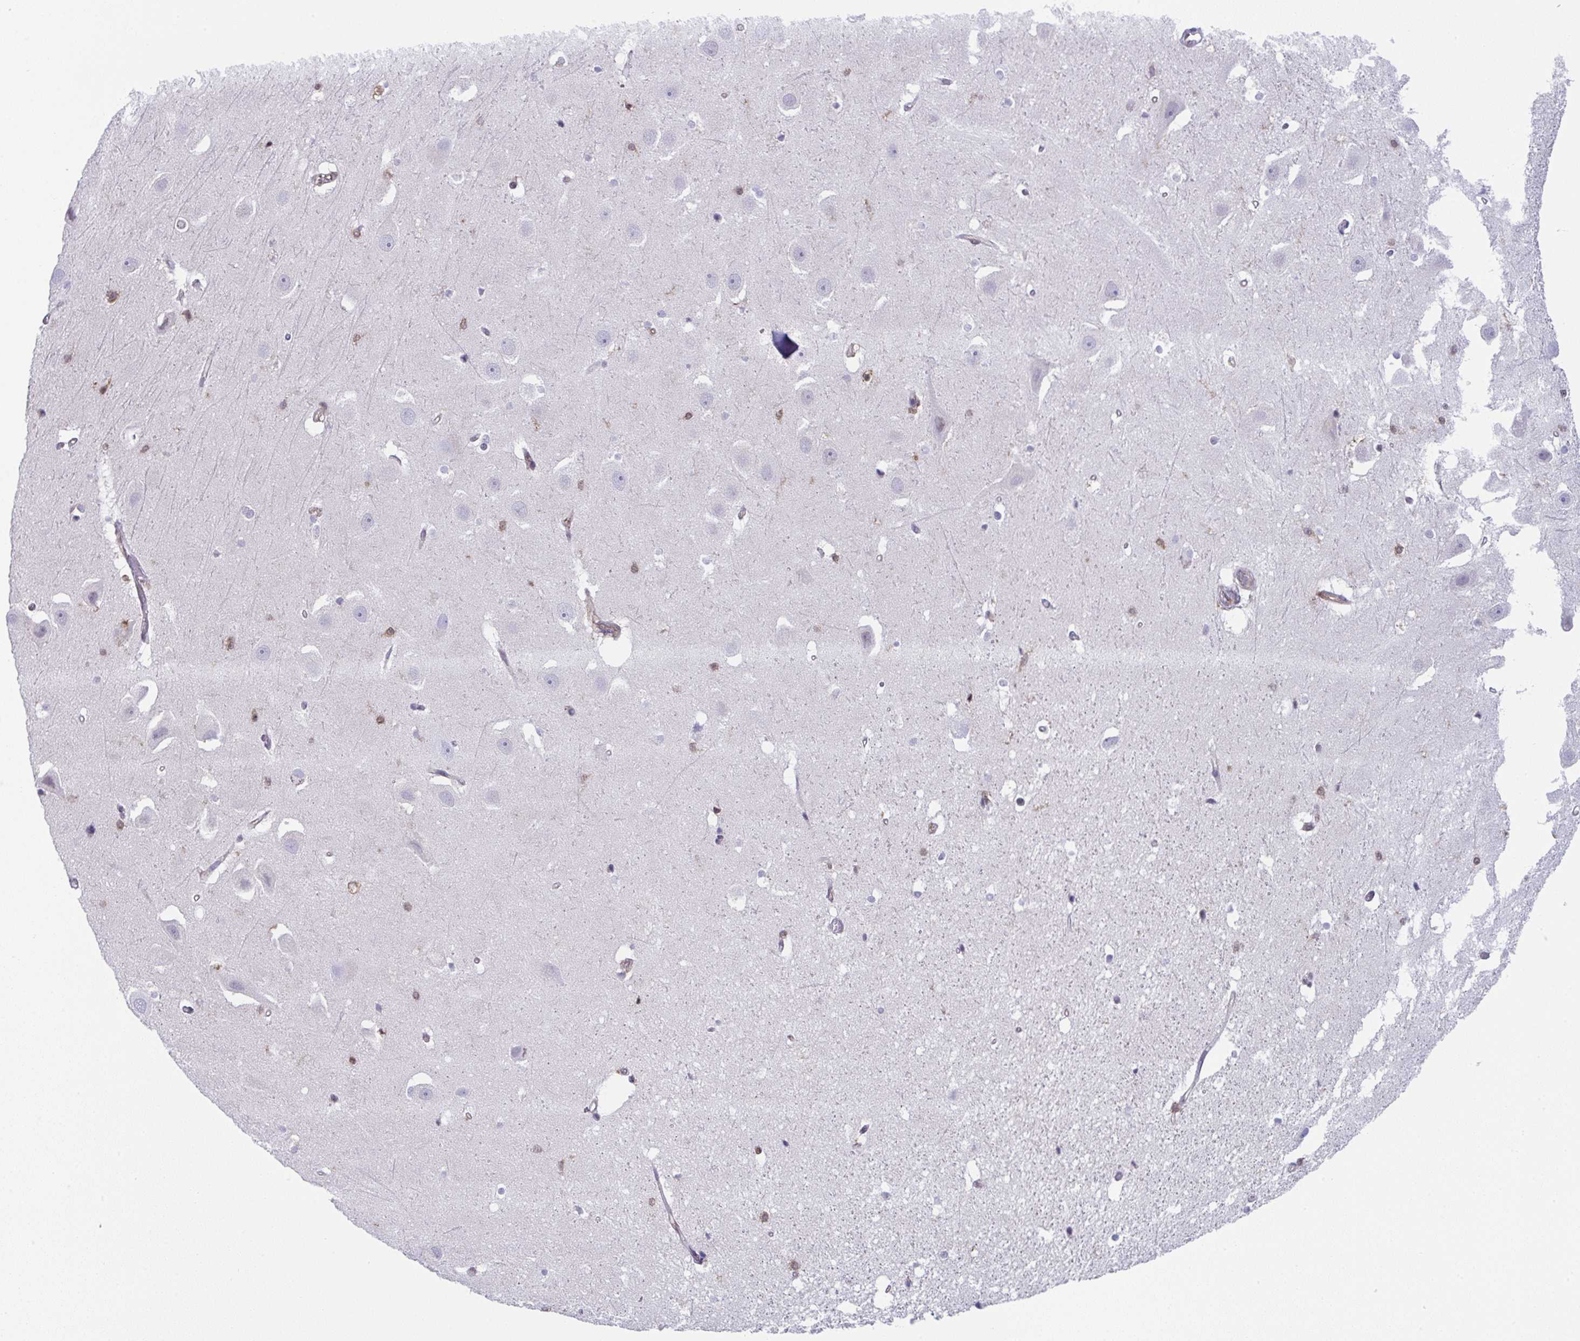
{"staining": {"intensity": "moderate", "quantity": "<25%", "location": "nuclear"}, "tissue": "hippocampus", "cell_type": "Glial cells", "image_type": "normal", "snomed": [{"axis": "morphology", "description": "Normal tissue, NOS"}, {"axis": "topography", "description": "Hippocampus"}], "caption": "Immunohistochemical staining of benign hippocampus shows moderate nuclear protein positivity in approximately <25% of glial cells. Immunohistochemistry (ihc) stains the protein in brown and the nuclei are stained blue.", "gene": "ALDH16A1", "patient": {"sex": "male", "age": 63}}